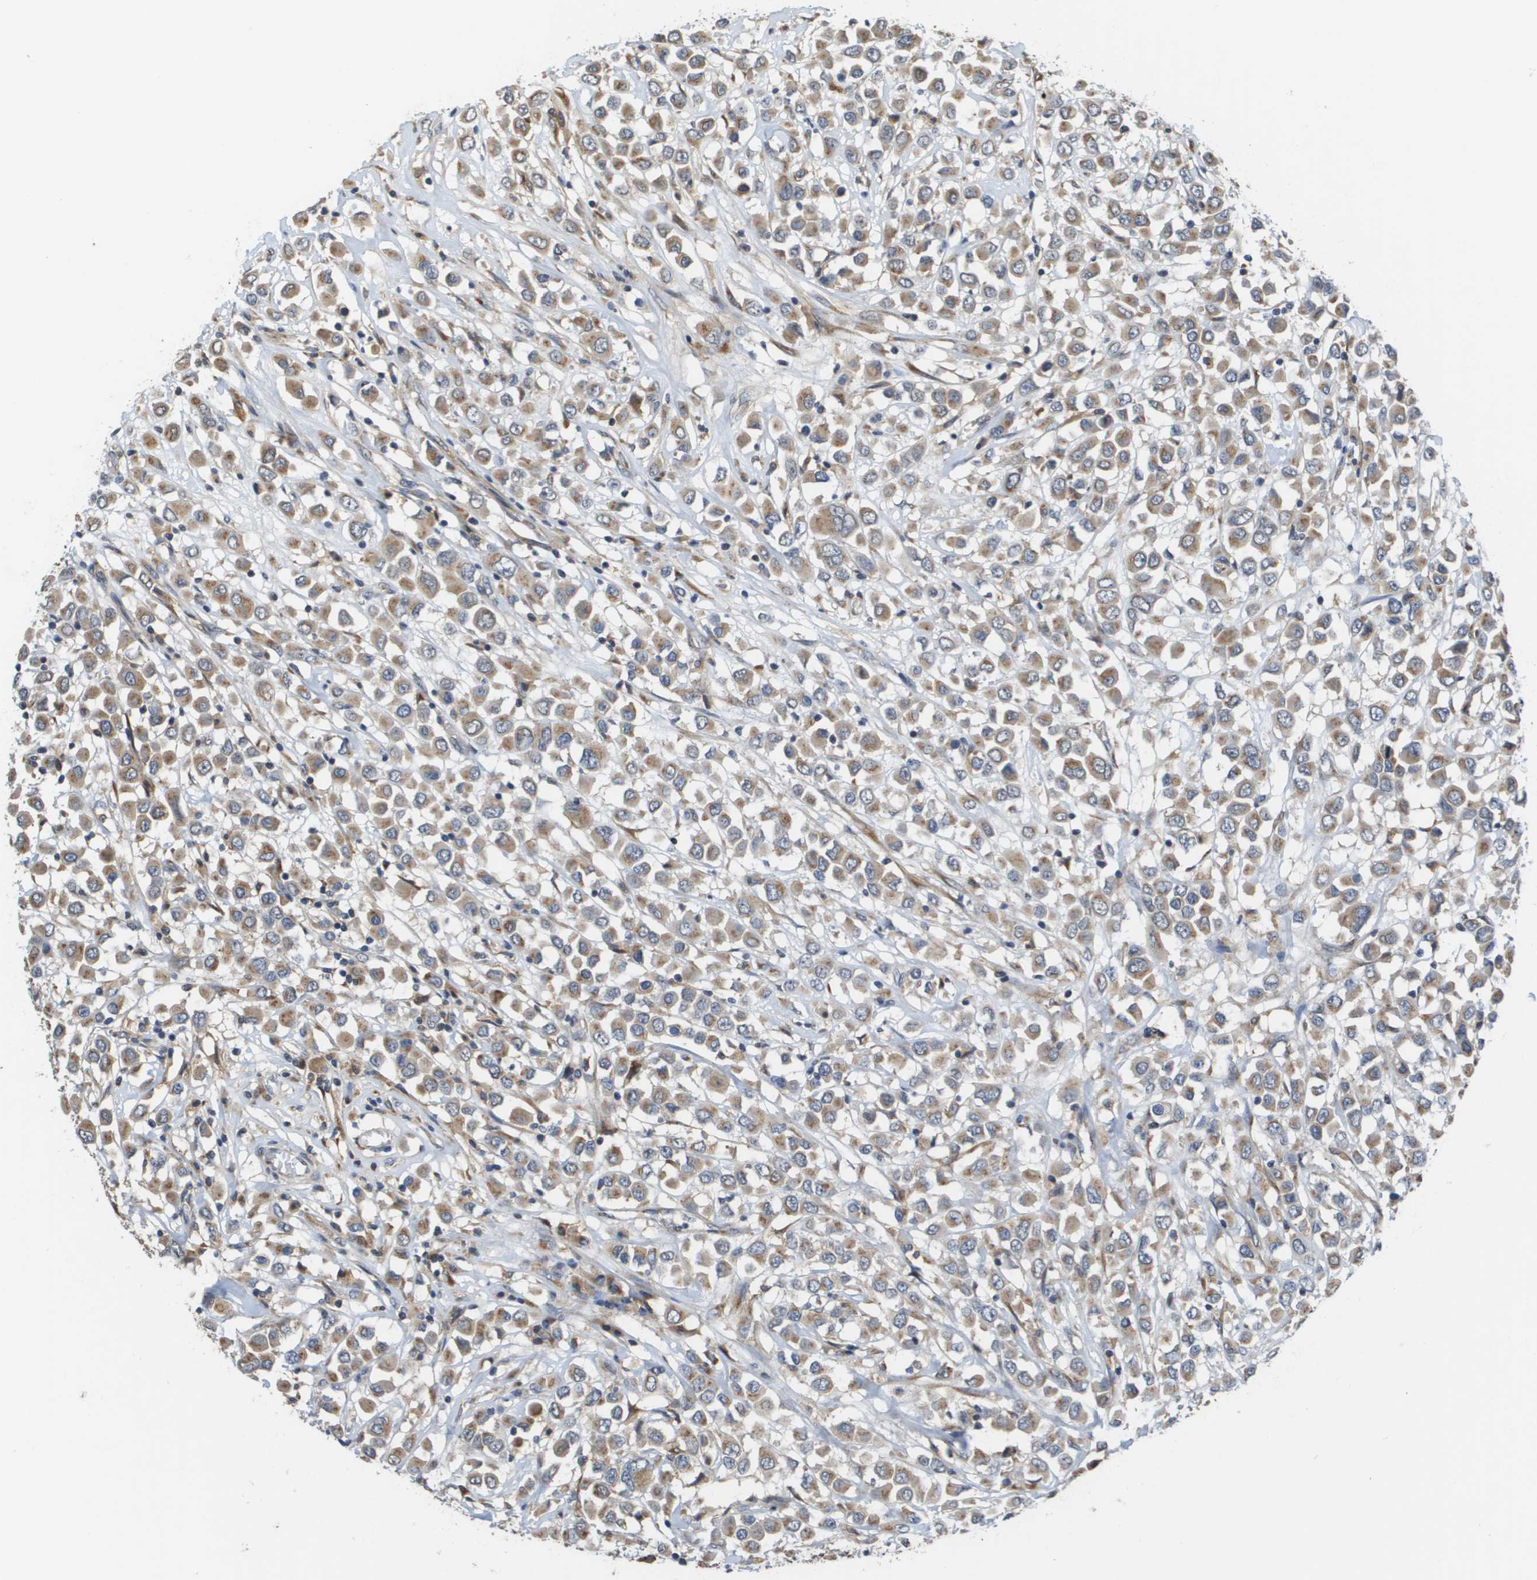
{"staining": {"intensity": "moderate", "quantity": ">75%", "location": "cytoplasmic/membranous"}, "tissue": "breast cancer", "cell_type": "Tumor cells", "image_type": "cancer", "snomed": [{"axis": "morphology", "description": "Duct carcinoma"}, {"axis": "topography", "description": "Breast"}], "caption": "DAB (3,3'-diaminobenzidine) immunohistochemical staining of human breast cancer (intraductal carcinoma) shows moderate cytoplasmic/membranous protein staining in about >75% of tumor cells.", "gene": "PCK1", "patient": {"sex": "female", "age": 61}}